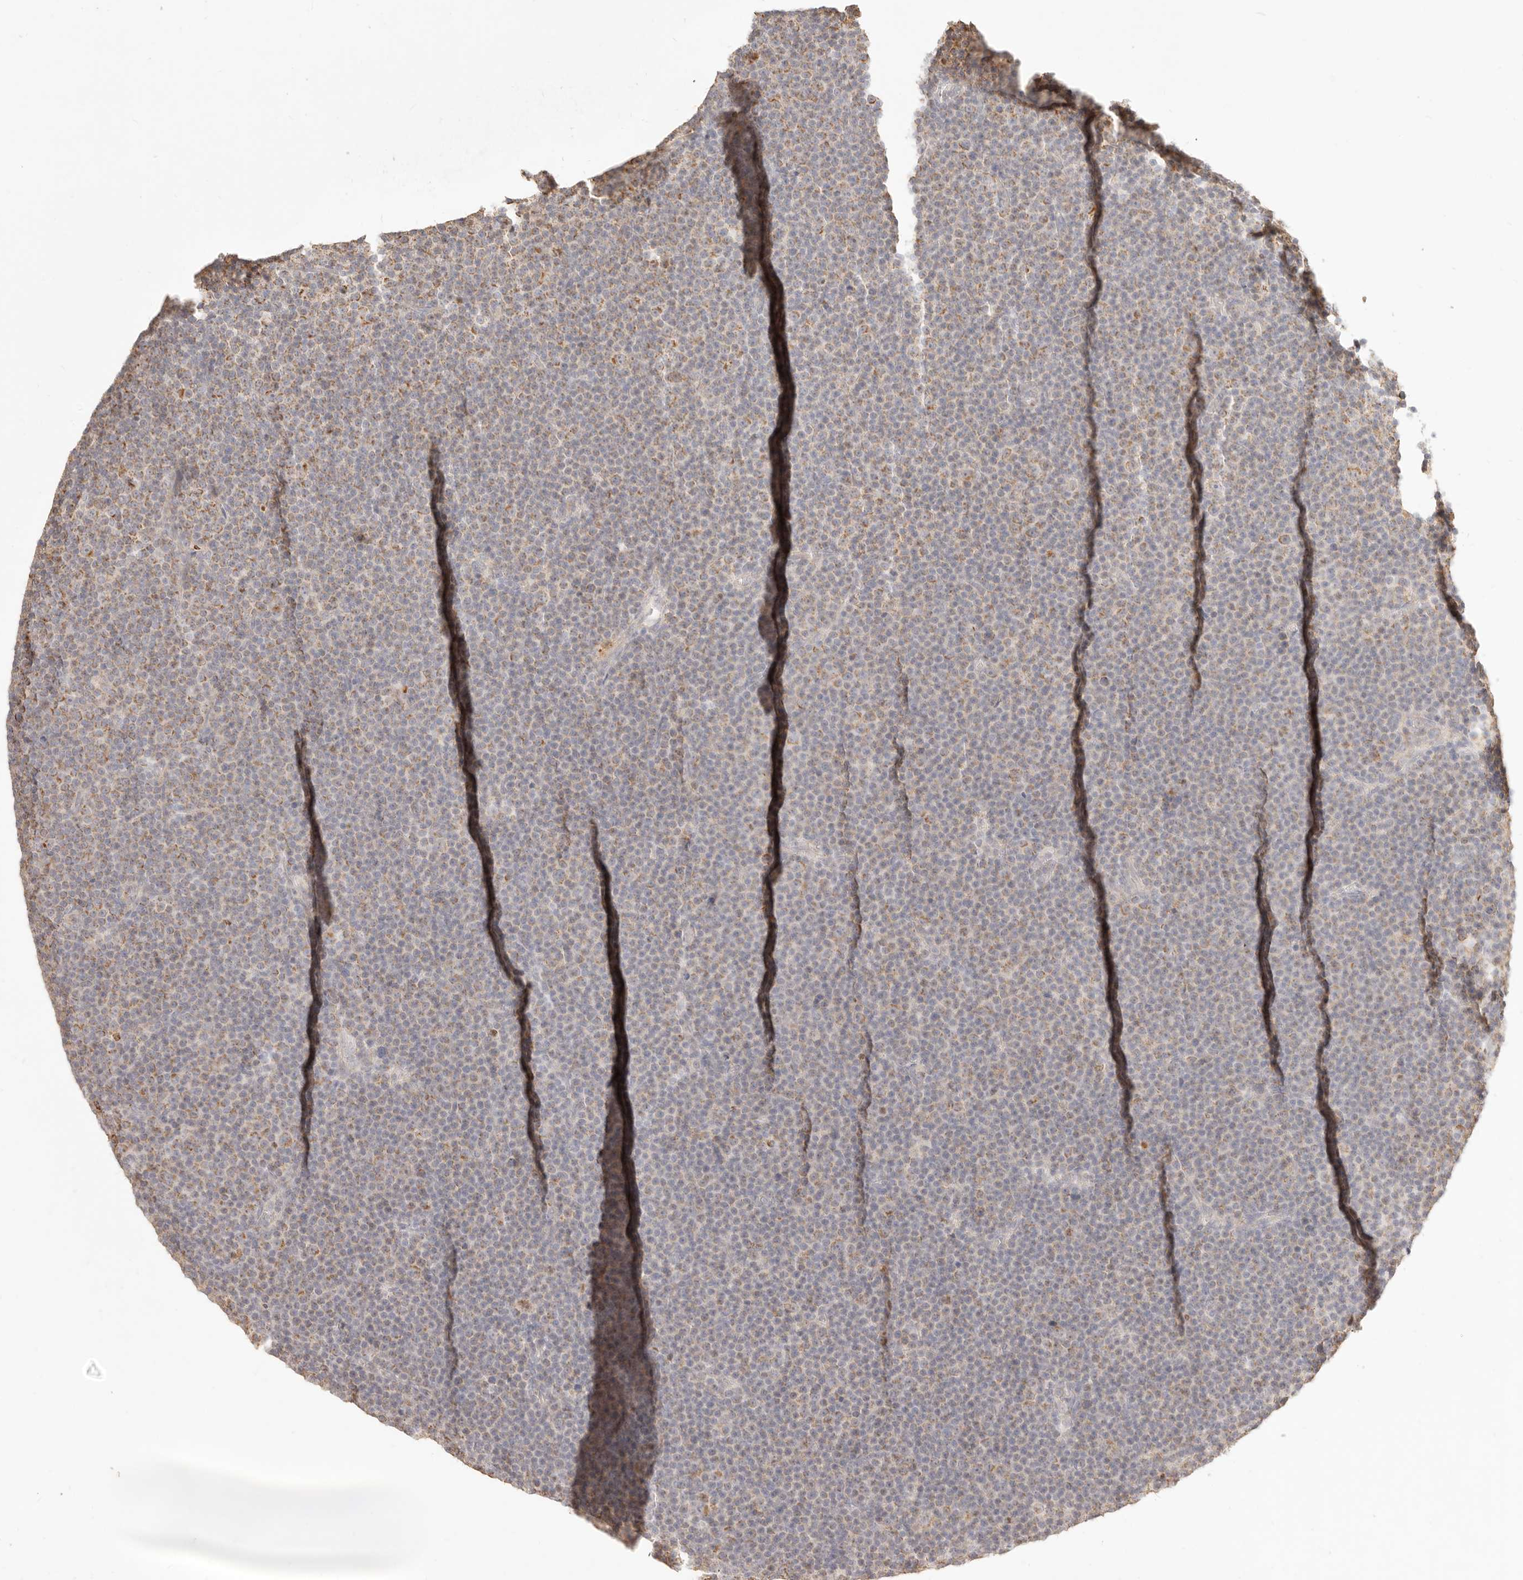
{"staining": {"intensity": "moderate", "quantity": "25%-75%", "location": "cytoplasmic/membranous"}, "tissue": "lymphoma", "cell_type": "Tumor cells", "image_type": "cancer", "snomed": [{"axis": "morphology", "description": "Malignant lymphoma, non-Hodgkin's type, Low grade"}, {"axis": "topography", "description": "Lymph node"}], "caption": "Immunohistochemical staining of human malignant lymphoma, non-Hodgkin's type (low-grade) shows medium levels of moderate cytoplasmic/membranous positivity in about 25%-75% of tumor cells. Nuclei are stained in blue.", "gene": "CPLANE2", "patient": {"sex": "female", "age": 67}}